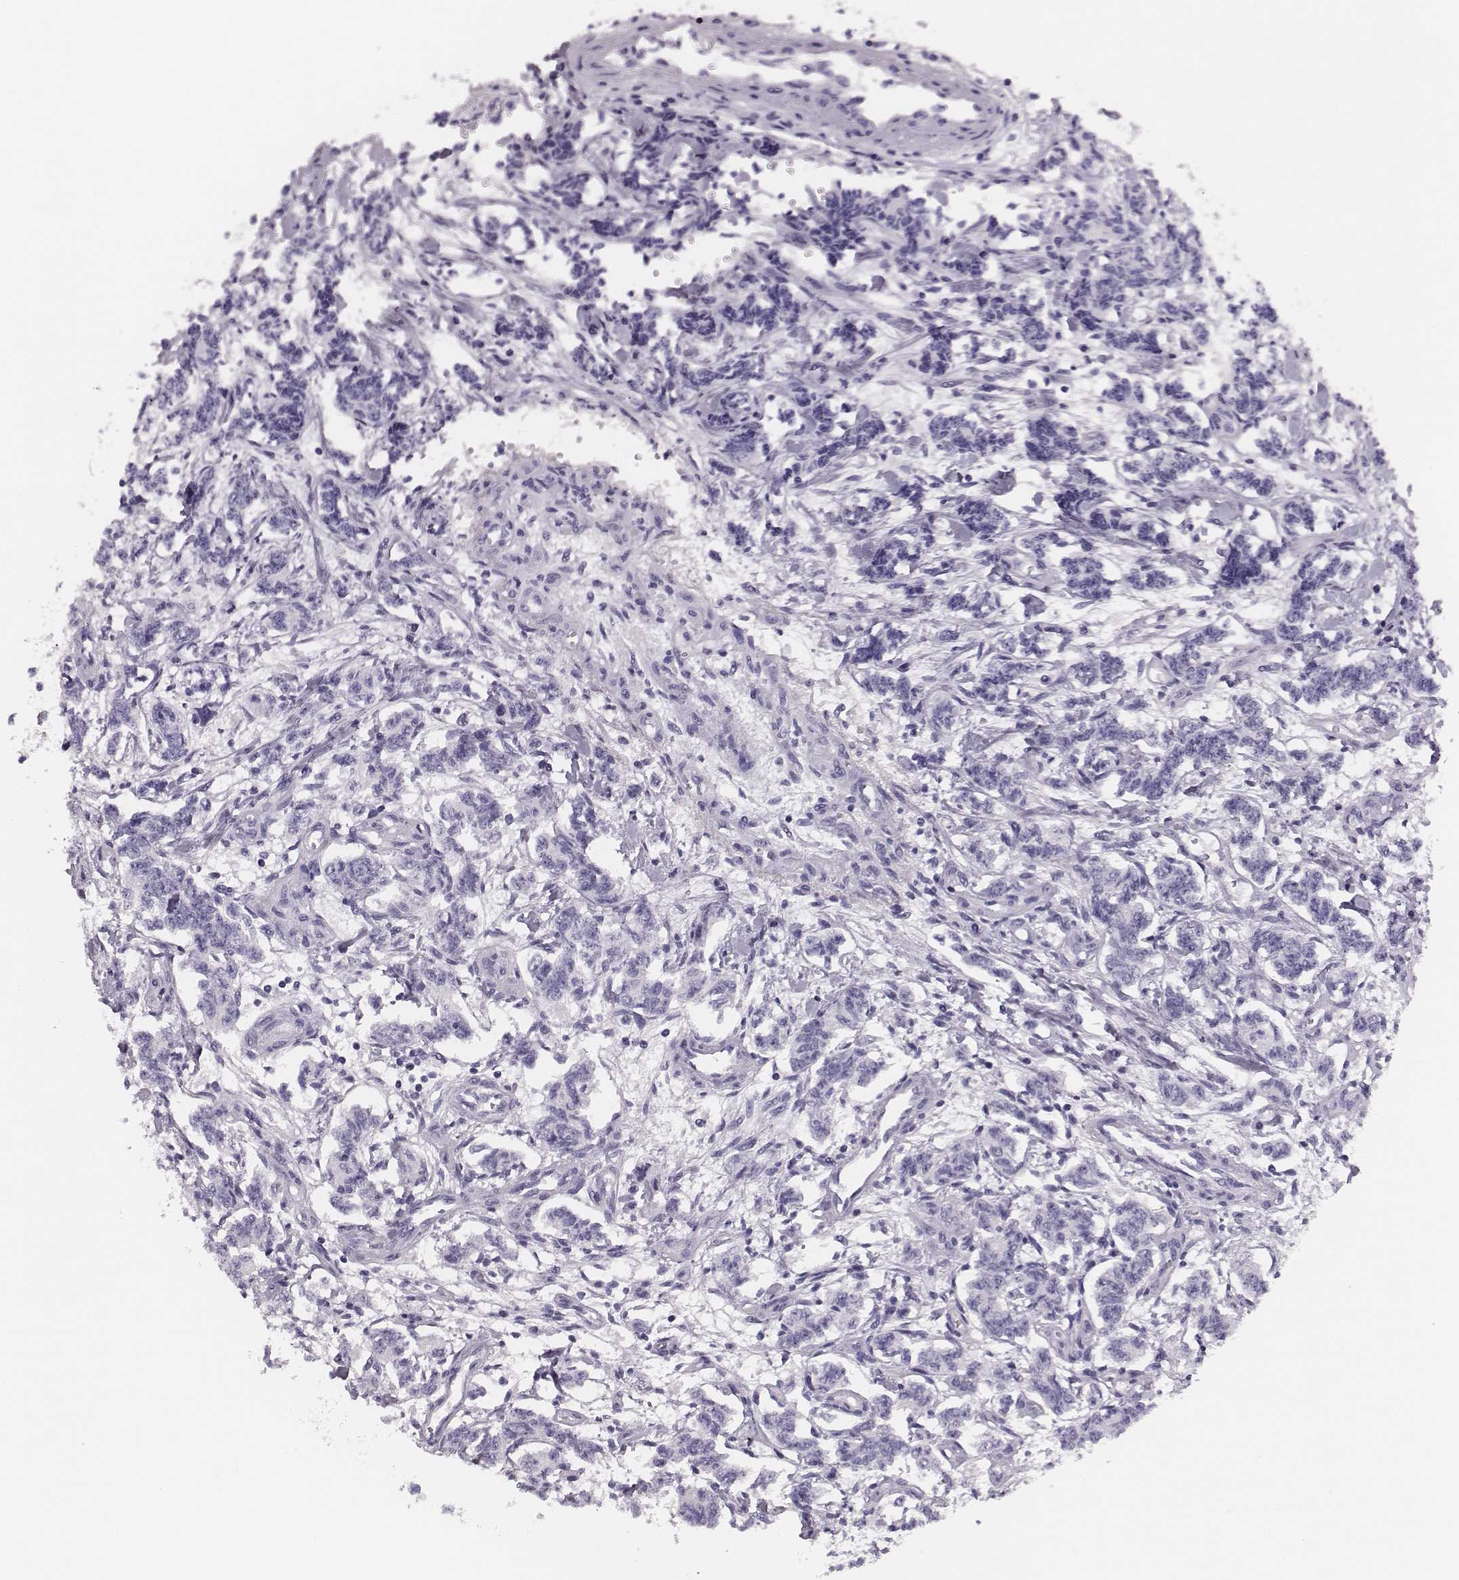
{"staining": {"intensity": "negative", "quantity": "none", "location": "none"}, "tissue": "carcinoid", "cell_type": "Tumor cells", "image_type": "cancer", "snomed": [{"axis": "morphology", "description": "Carcinoid, malignant, NOS"}, {"axis": "topography", "description": "Kidney"}], "caption": "This is a histopathology image of immunohistochemistry (IHC) staining of carcinoid, which shows no positivity in tumor cells.", "gene": "H1-6", "patient": {"sex": "female", "age": 41}}